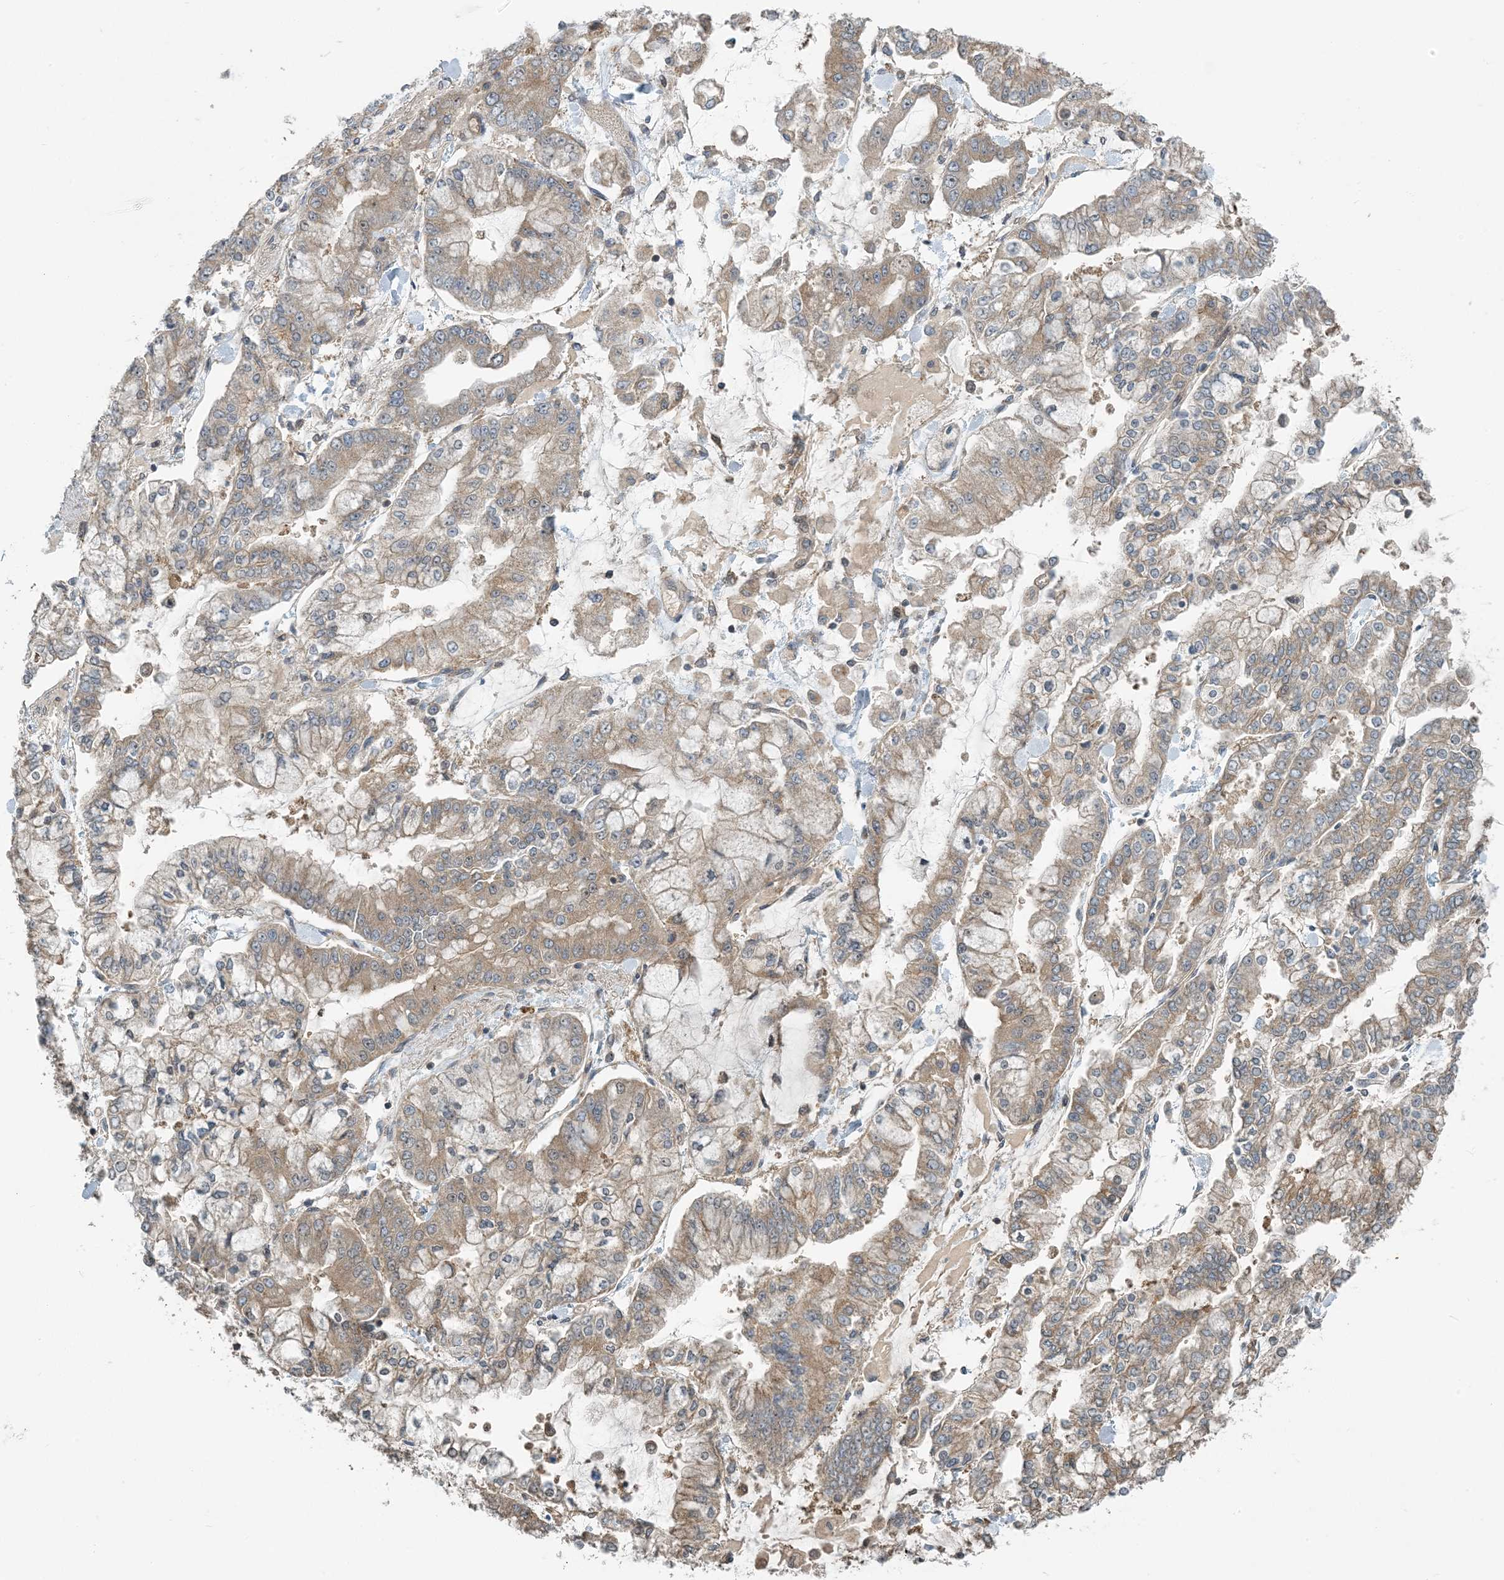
{"staining": {"intensity": "weak", "quantity": "25%-75%", "location": "cytoplasmic/membranous"}, "tissue": "stomach cancer", "cell_type": "Tumor cells", "image_type": "cancer", "snomed": [{"axis": "morphology", "description": "Normal tissue, NOS"}, {"axis": "morphology", "description": "Adenocarcinoma, NOS"}, {"axis": "topography", "description": "Stomach, upper"}, {"axis": "topography", "description": "Stomach"}], "caption": "There is low levels of weak cytoplasmic/membranous expression in tumor cells of stomach cancer, as demonstrated by immunohistochemical staining (brown color).", "gene": "ZBTB3", "patient": {"sex": "male", "age": 76}}